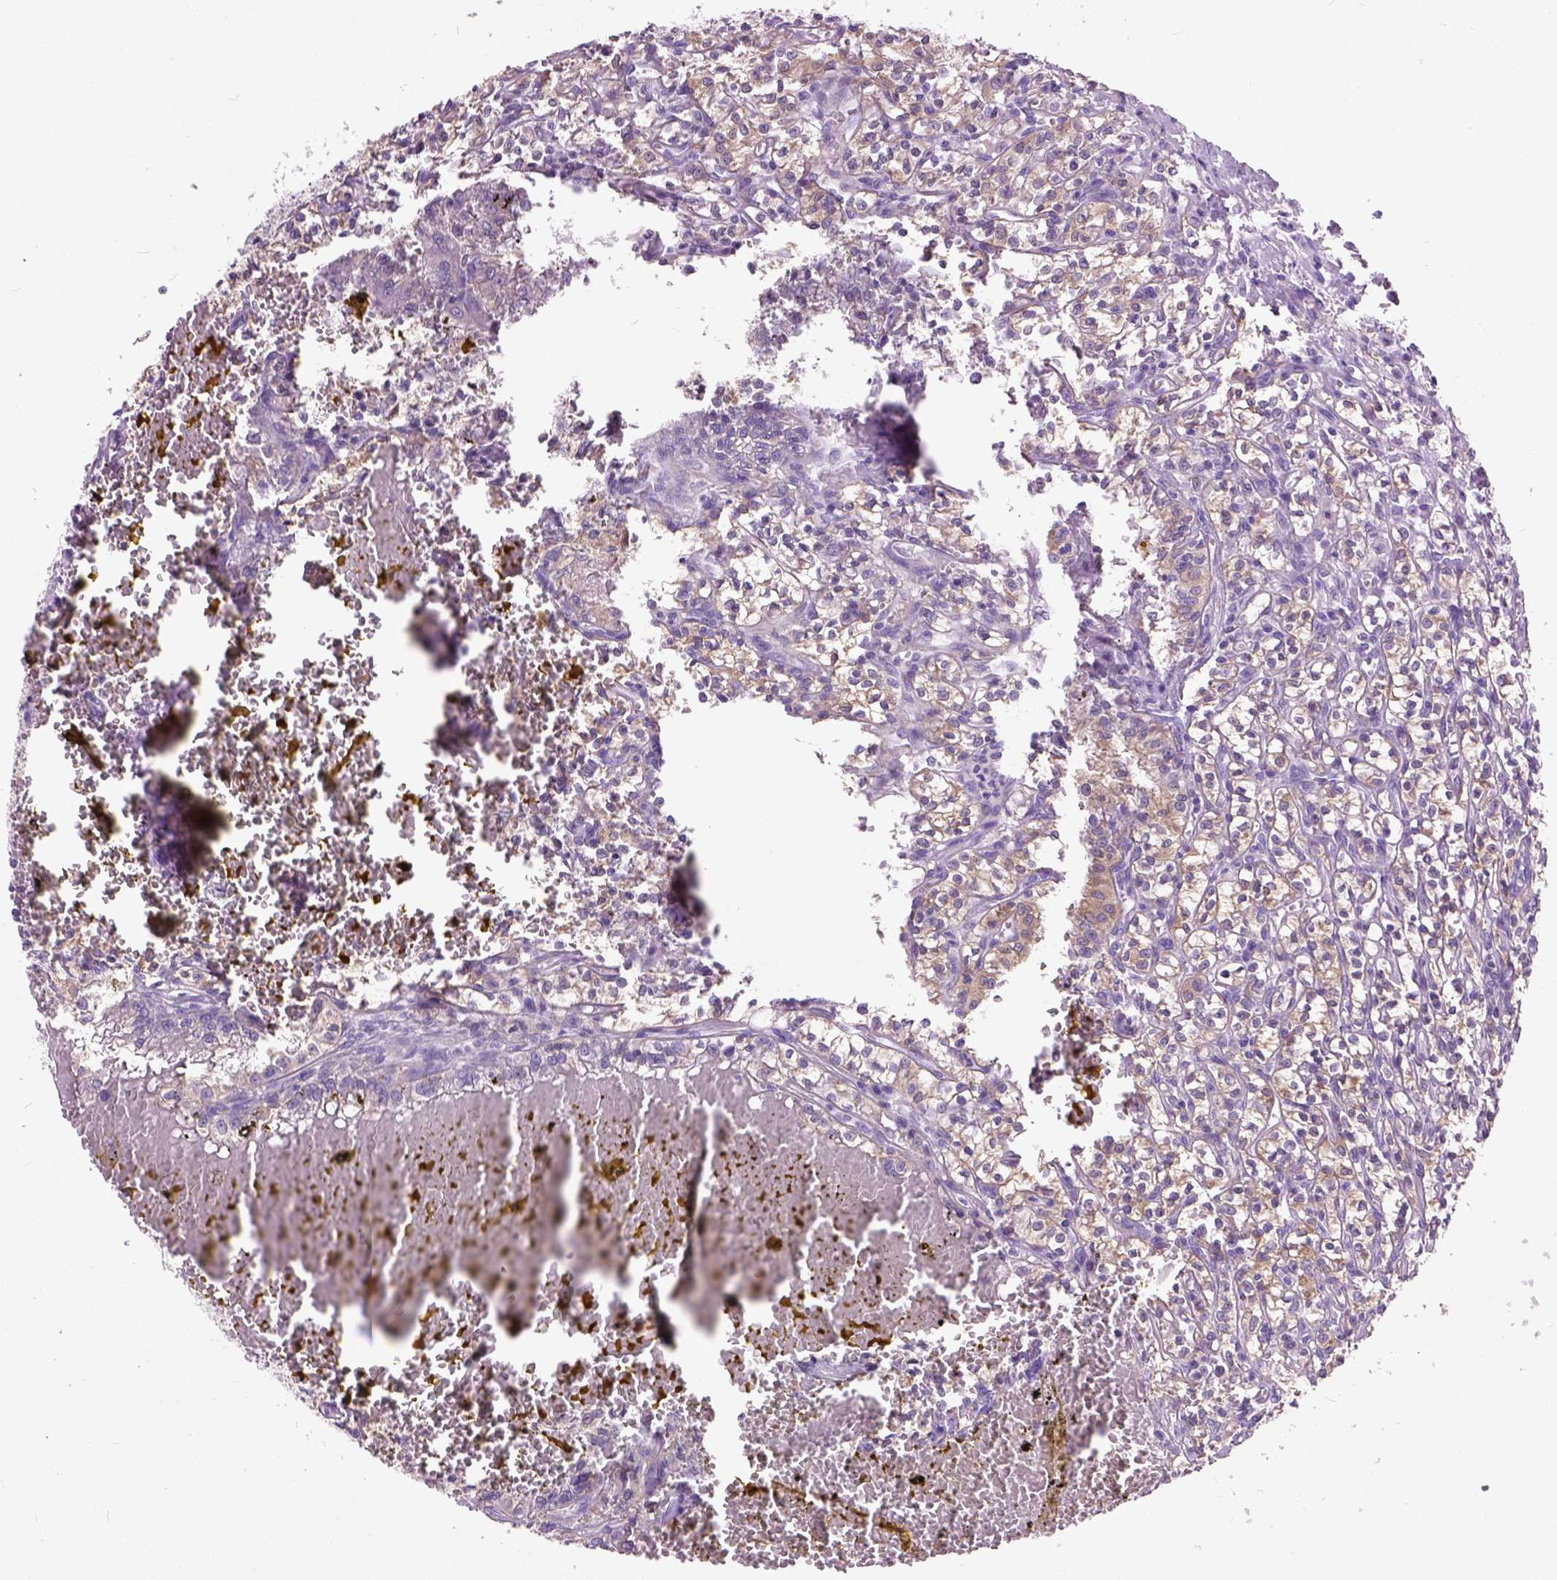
{"staining": {"intensity": "moderate", "quantity": ">75%", "location": "cytoplasmic/membranous"}, "tissue": "renal cancer", "cell_type": "Tumor cells", "image_type": "cancer", "snomed": [{"axis": "morphology", "description": "Adenocarcinoma, NOS"}, {"axis": "topography", "description": "Kidney"}], "caption": "Protein staining of renal adenocarcinoma tissue displays moderate cytoplasmic/membranous positivity in approximately >75% of tumor cells.", "gene": "MAPT", "patient": {"sex": "male", "age": 36}}